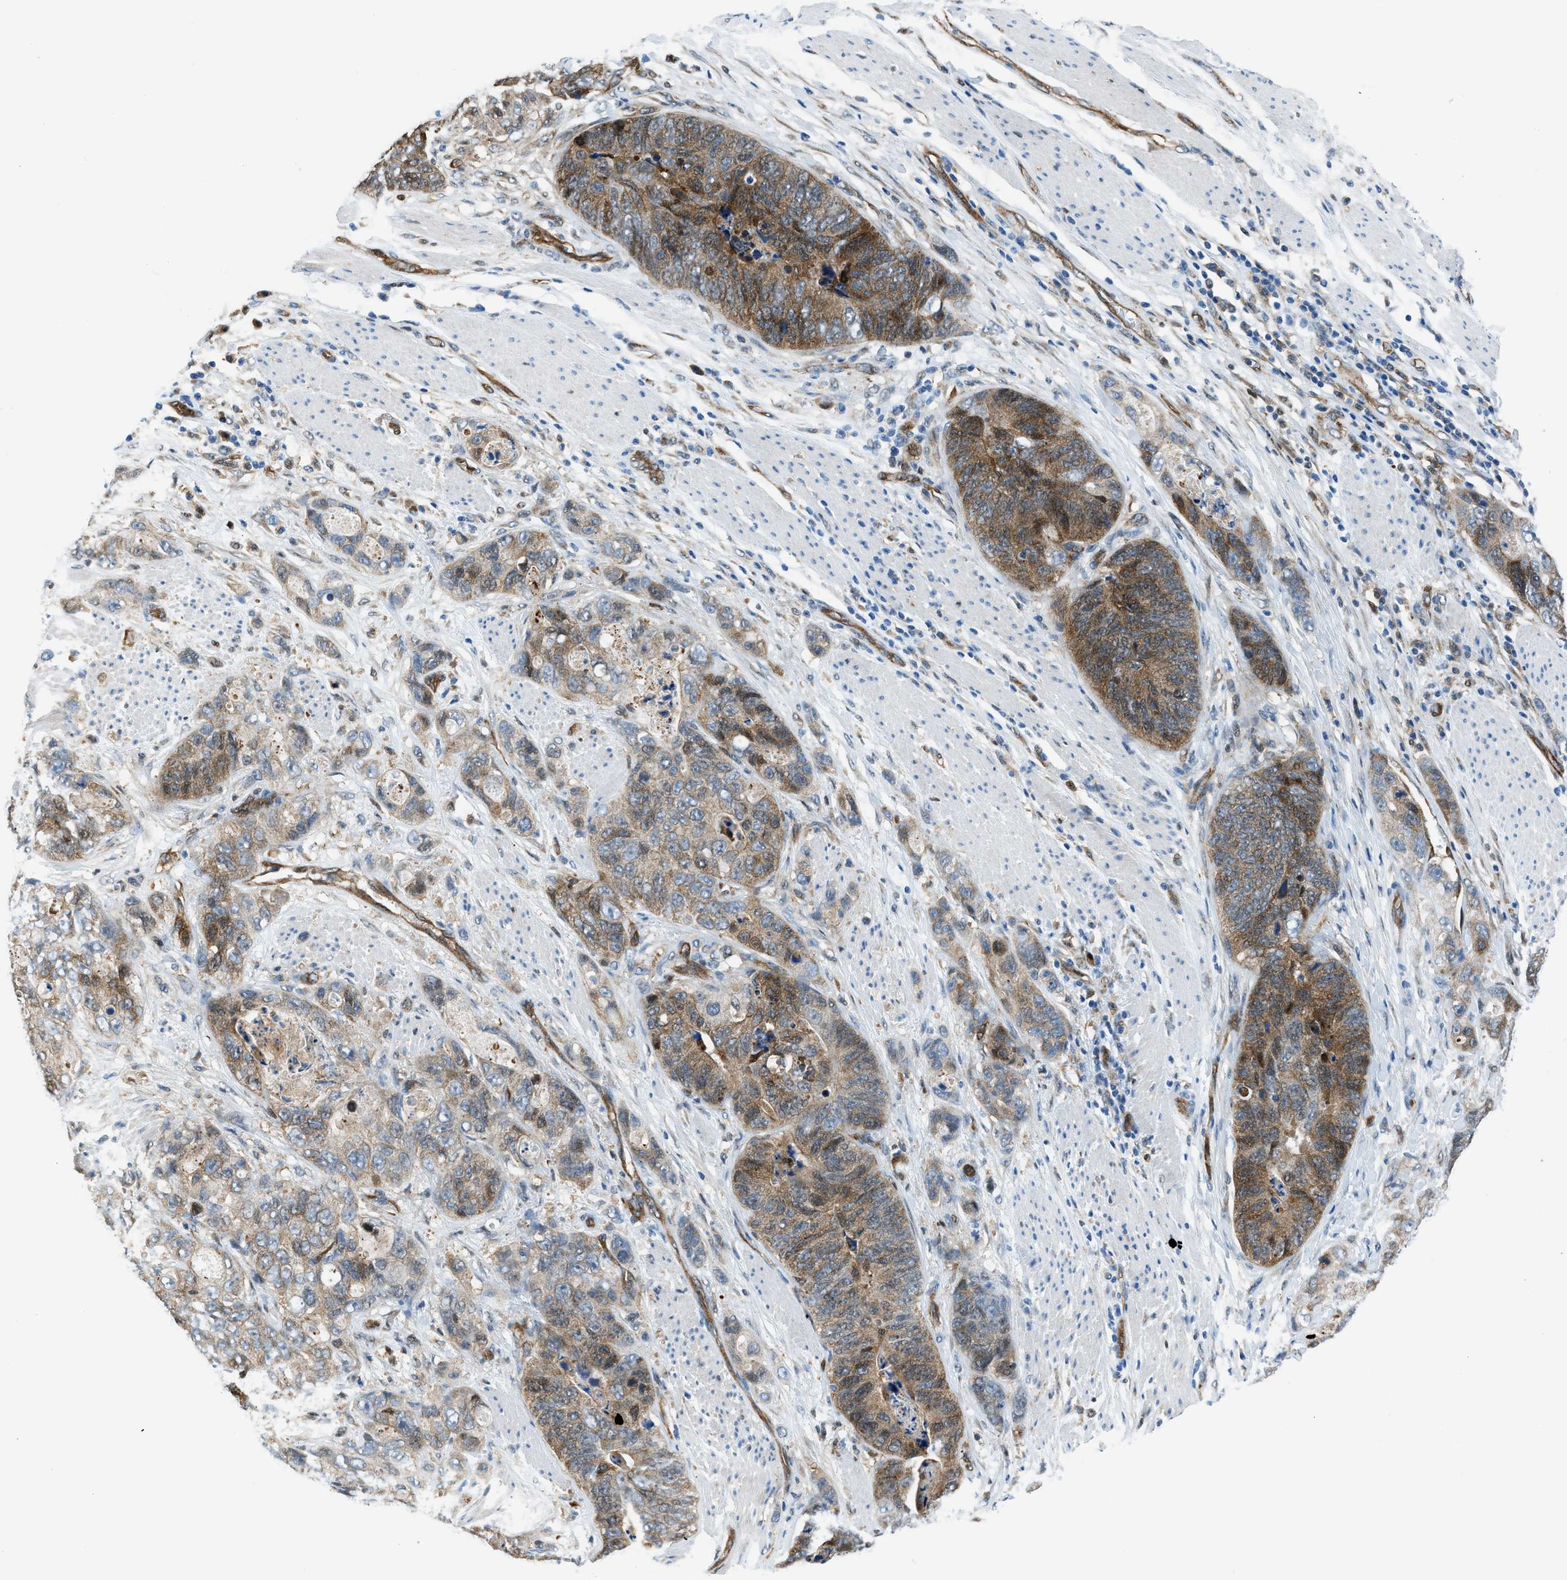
{"staining": {"intensity": "weak", "quantity": ">75%", "location": "cytoplasmic/membranous,nuclear"}, "tissue": "stomach cancer", "cell_type": "Tumor cells", "image_type": "cancer", "snomed": [{"axis": "morphology", "description": "Adenocarcinoma, NOS"}, {"axis": "topography", "description": "Stomach"}], "caption": "The histopathology image shows immunohistochemical staining of stomach cancer (adenocarcinoma). There is weak cytoplasmic/membranous and nuclear positivity is seen in about >75% of tumor cells. The staining is performed using DAB brown chromogen to label protein expression. The nuclei are counter-stained blue using hematoxylin.", "gene": "YWHAE", "patient": {"sex": "female", "age": 89}}